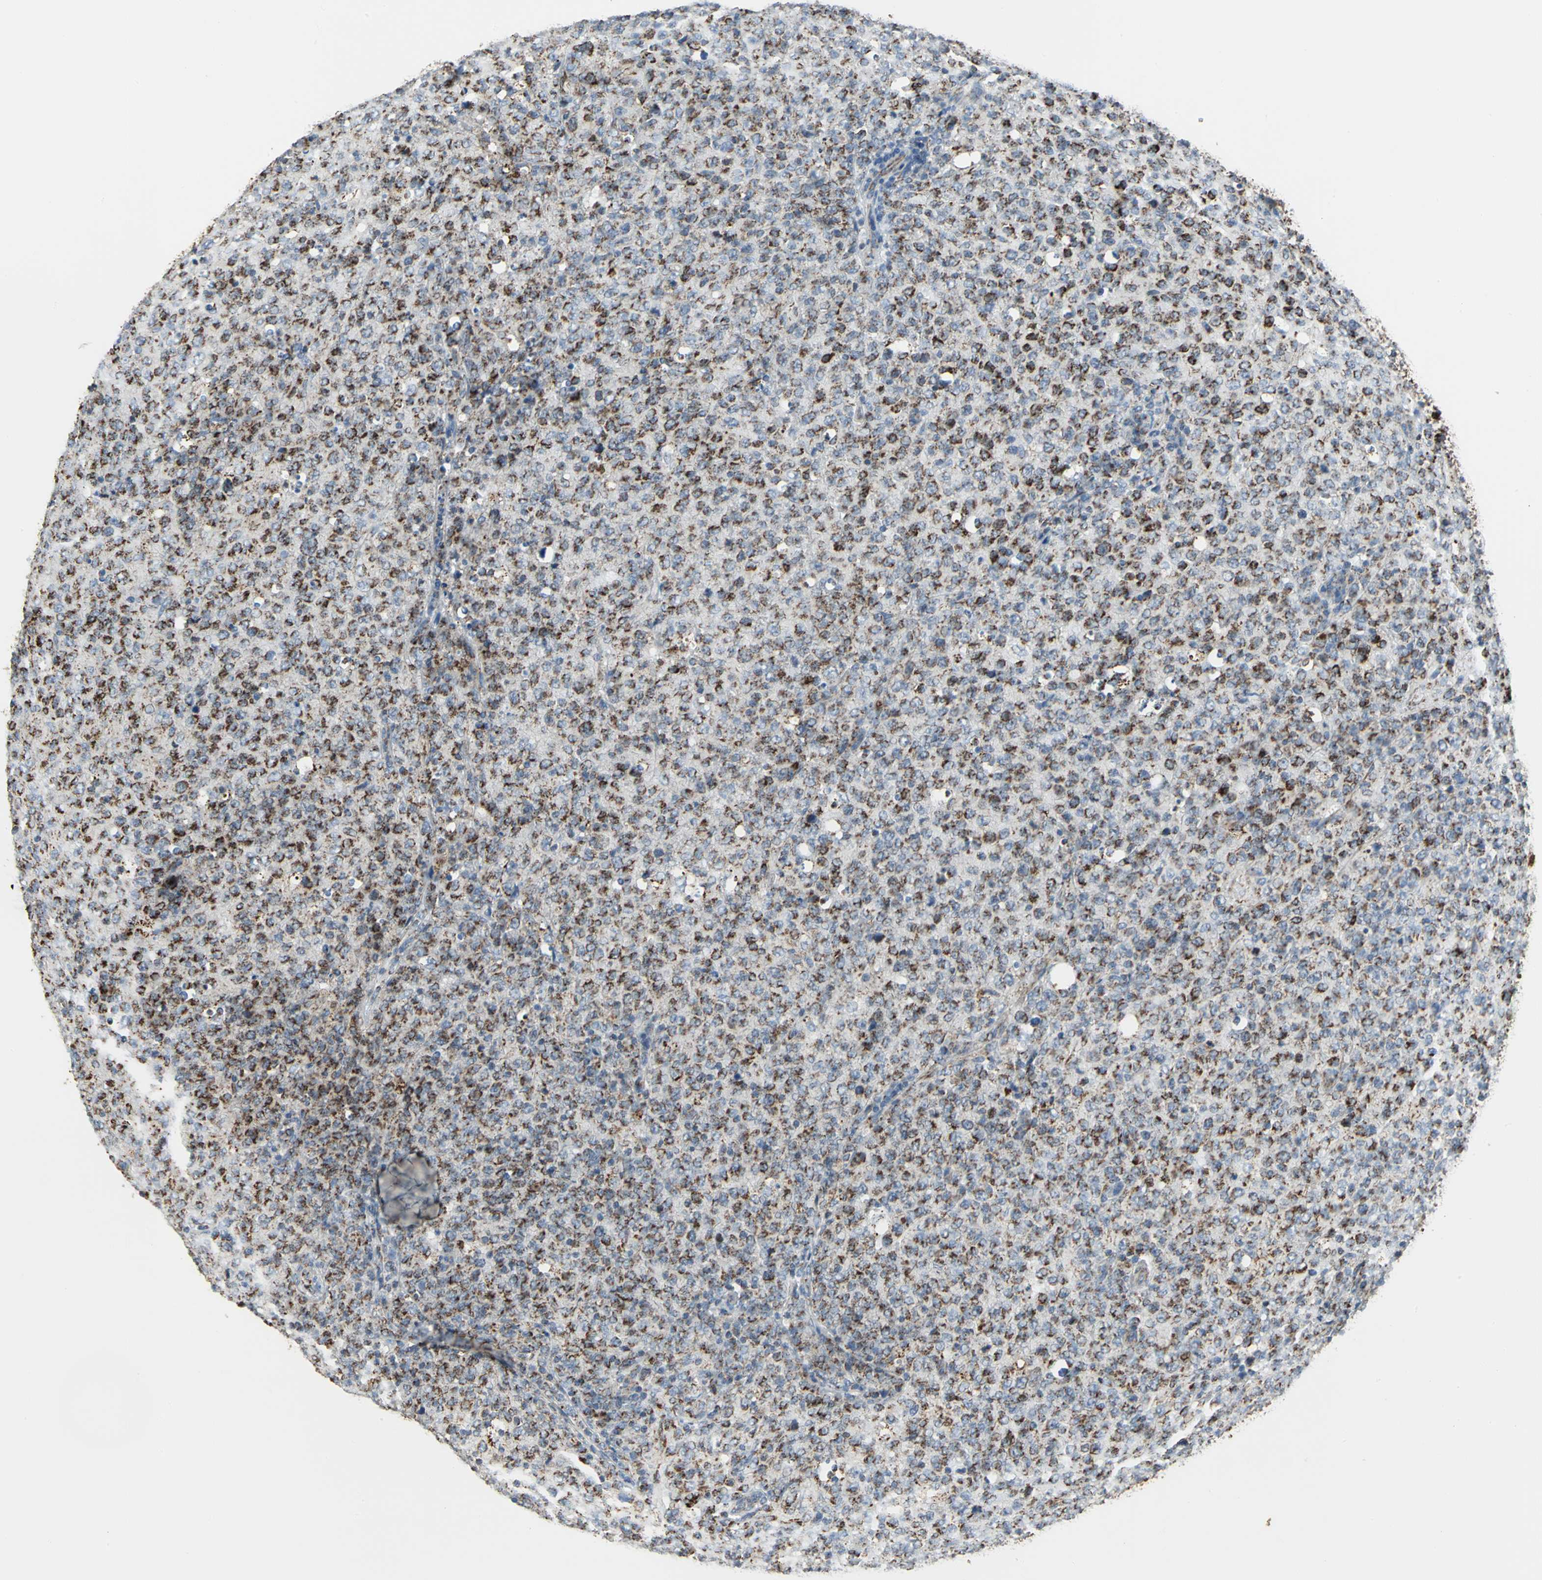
{"staining": {"intensity": "moderate", "quantity": ">75%", "location": "cytoplasmic/membranous"}, "tissue": "lymphoma", "cell_type": "Tumor cells", "image_type": "cancer", "snomed": [{"axis": "morphology", "description": "Malignant lymphoma, non-Hodgkin's type, High grade"}, {"axis": "topography", "description": "Tonsil"}], "caption": "Tumor cells display medium levels of moderate cytoplasmic/membranous positivity in about >75% of cells in malignant lymphoma, non-Hodgkin's type (high-grade).", "gene": "NTRK1", "patient": {"sex": "female", "age": 36}}